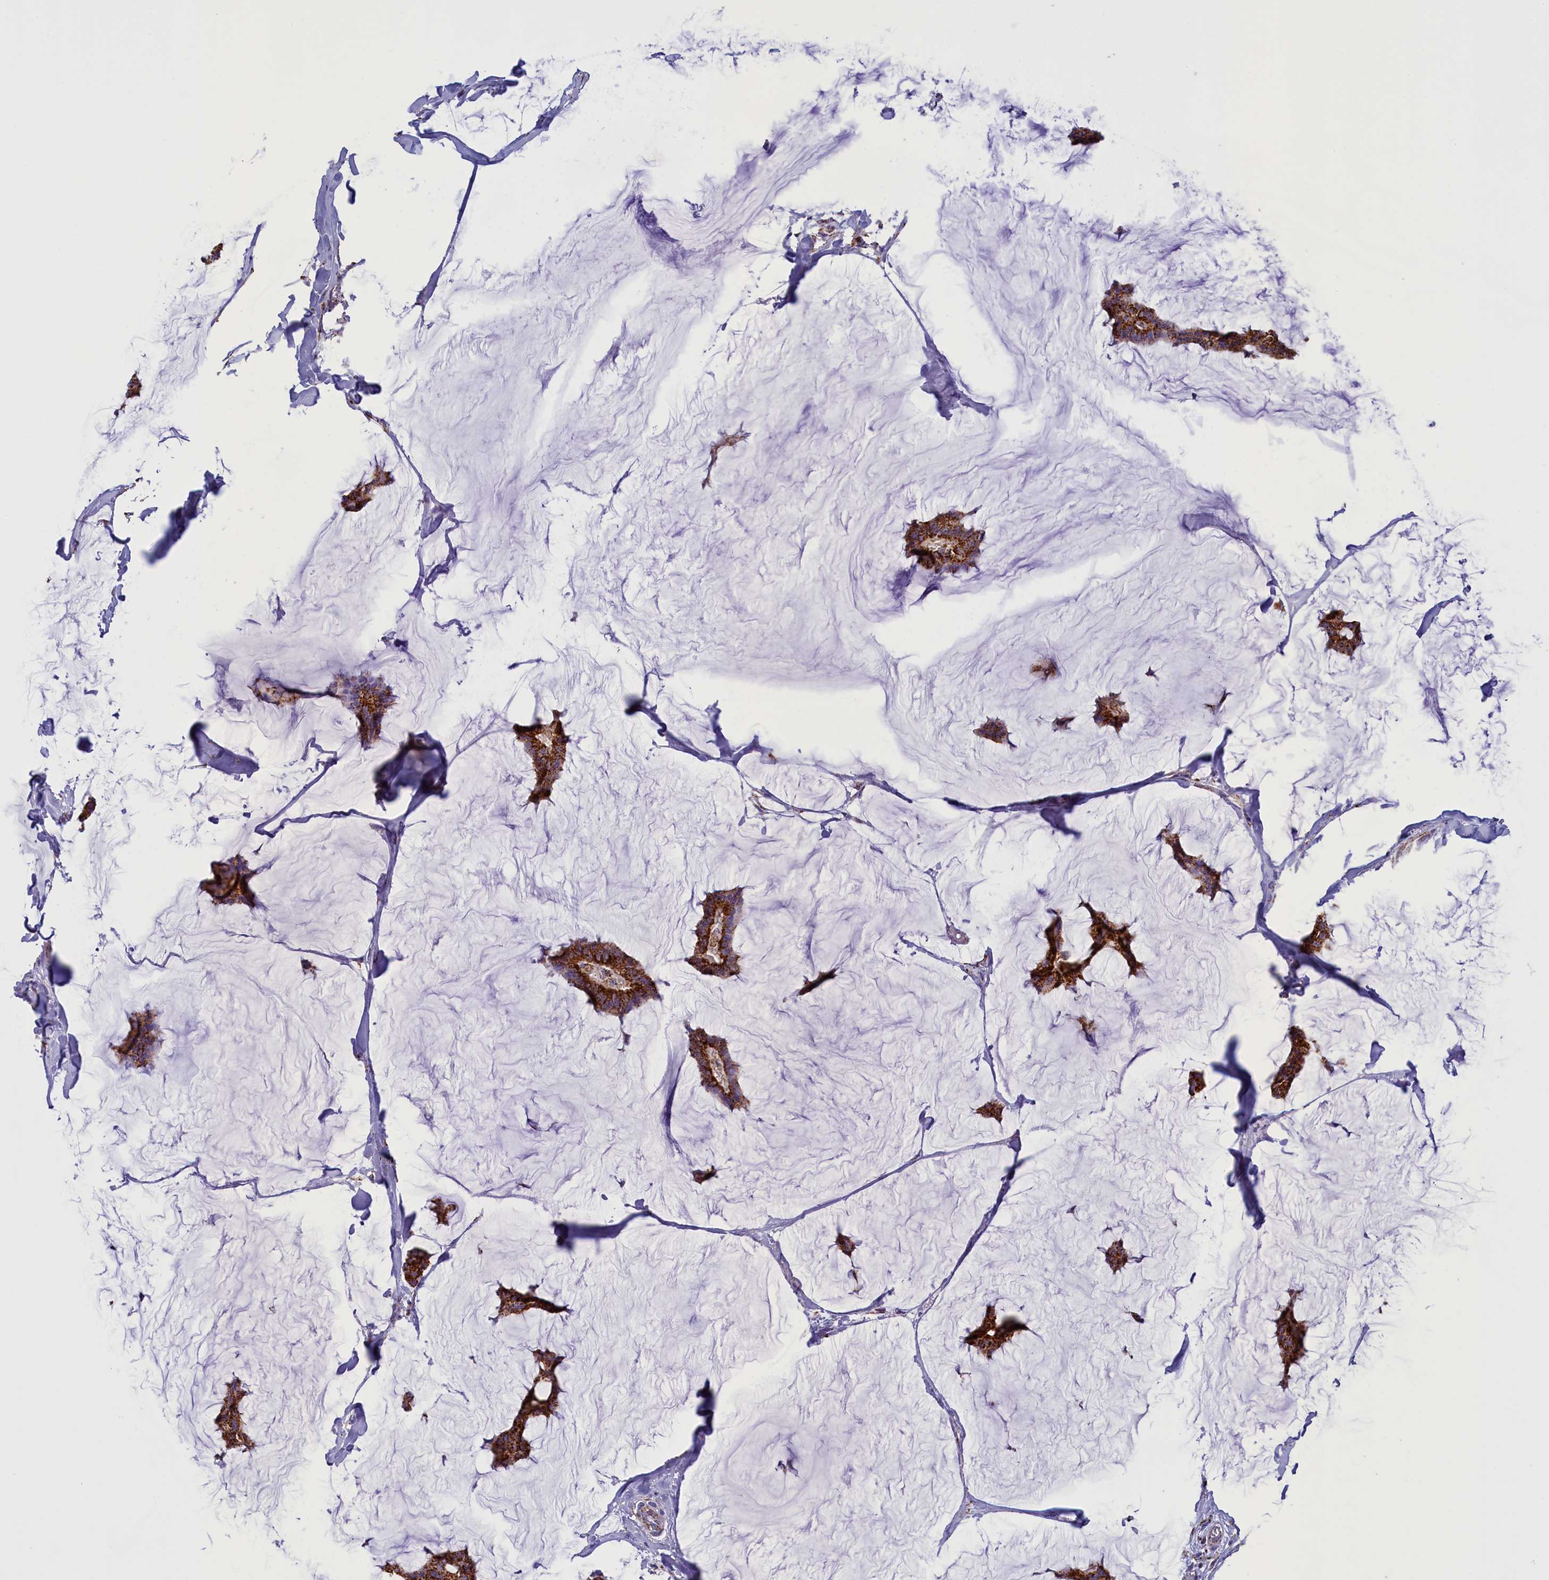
{"staining": {"intensity": "strong", "quantity": ">75%", "location": "cytoplasmic/membranous"}, "tissue": "breast cancer", "cell_type": "Tumor cells", "image_type": "cancer", "snomed": [{"axis": "morphology", "description": "Duct carcinoma"}, {"axis": "topography", "description": "Breast"}], "caption": "Human breast cancer stained with a brown dye demonstrates strong cytoplasmic/membranous positive expression in approximately >75% of tumor cells.", "gene": "ISOC2", "patient": {"sex": "female", "age": 93}}